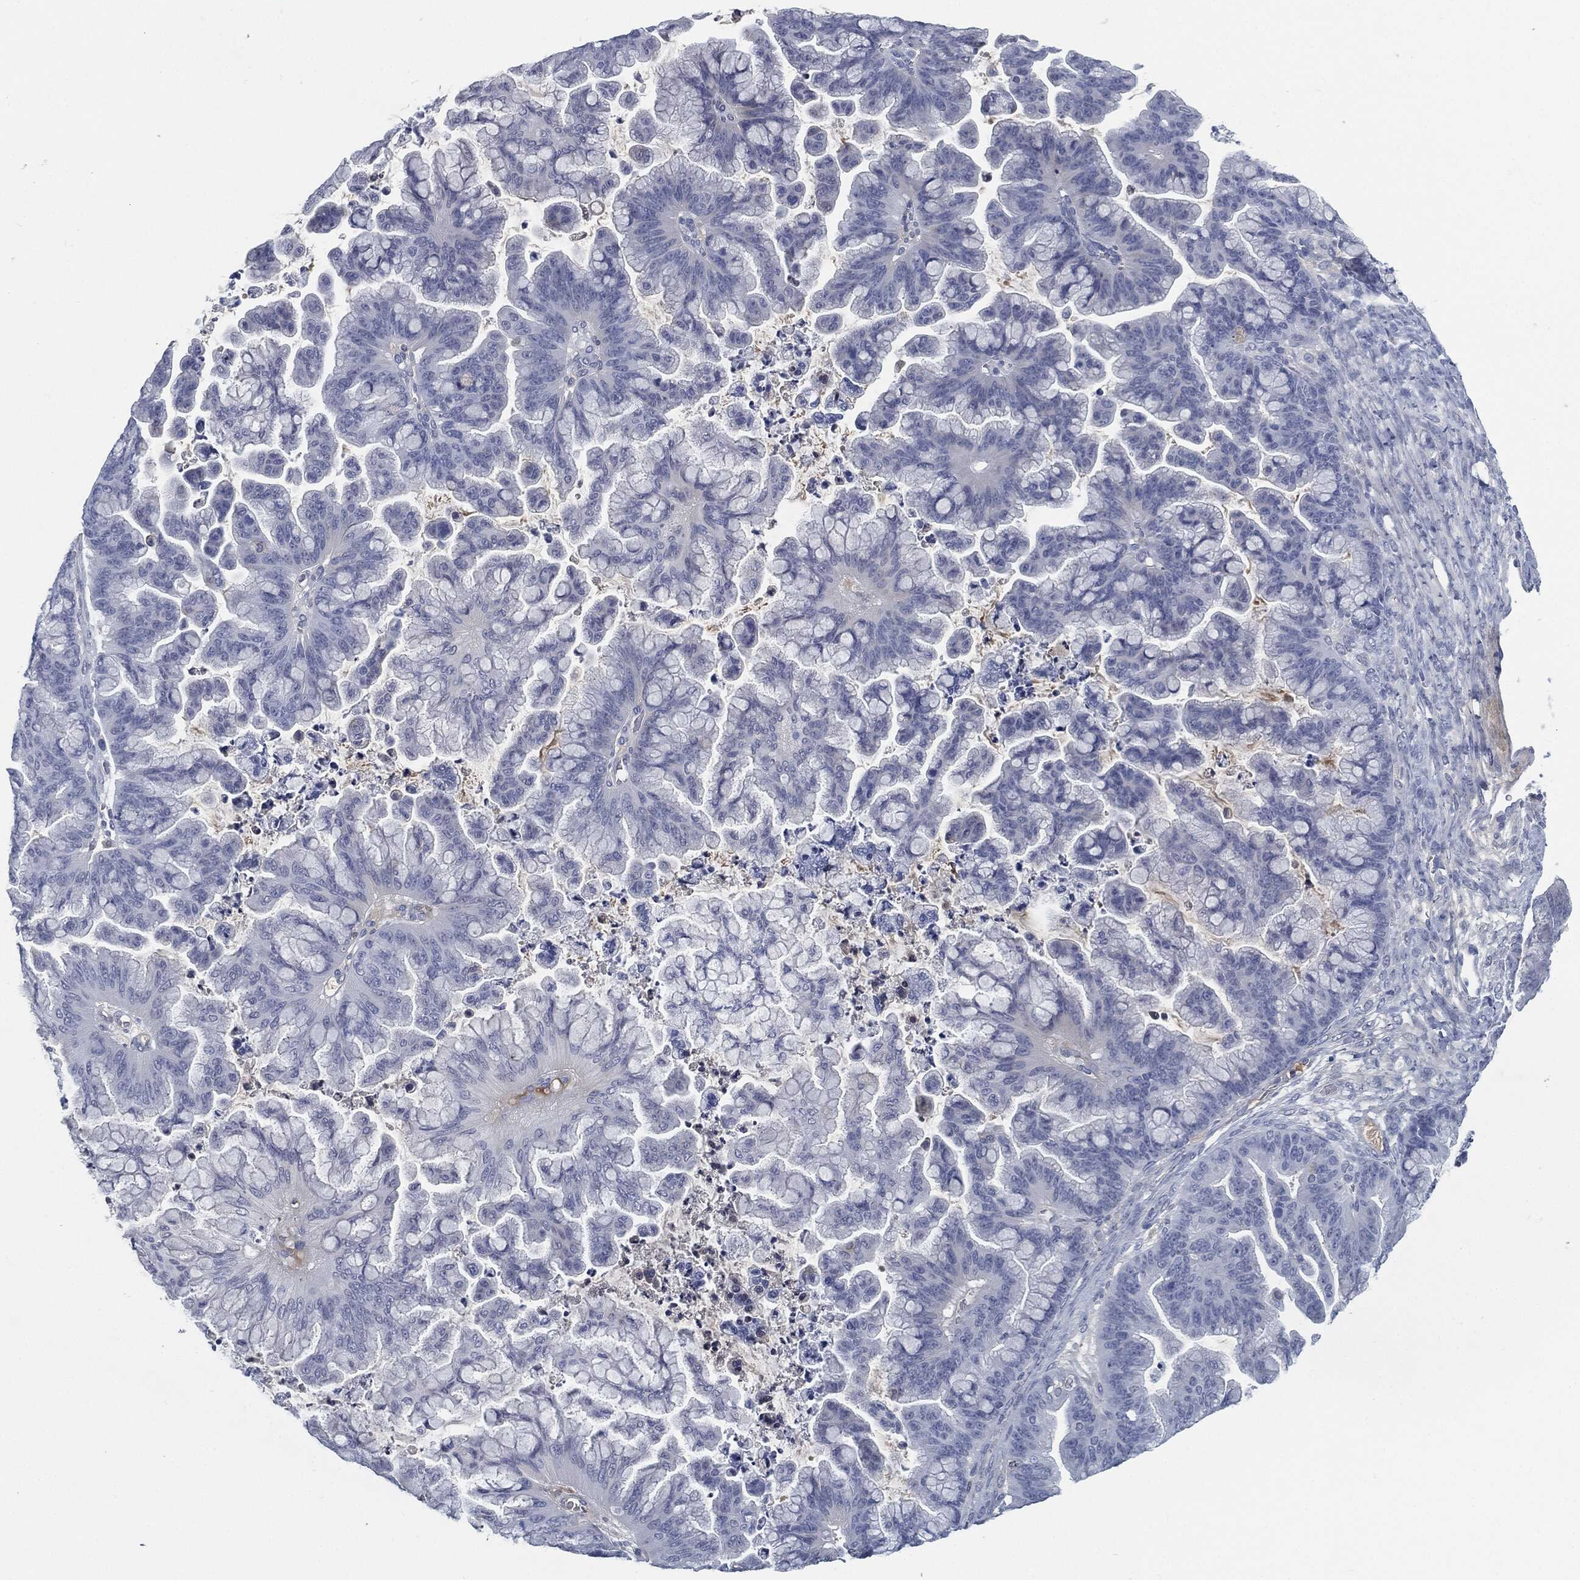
{"staining": {"intensity": "negative", "quantity": "none", "location": "none"}, "tissue": "ovarian cancer", "cell_type": "Tumor cells", "image_type": "cancer", "snomed": [{"axis": "morphology", "description": "Cystadenocarcinoma, mucinous, NOS"}, {"axis": "topography", "description": "Ovary"}], "caption": "Tumor cells are negative for protein expression in human ovarian mucinous cystadenocarcinoma.", "gene": "MST1", "patient": {"sex": "female", "age": 67}}